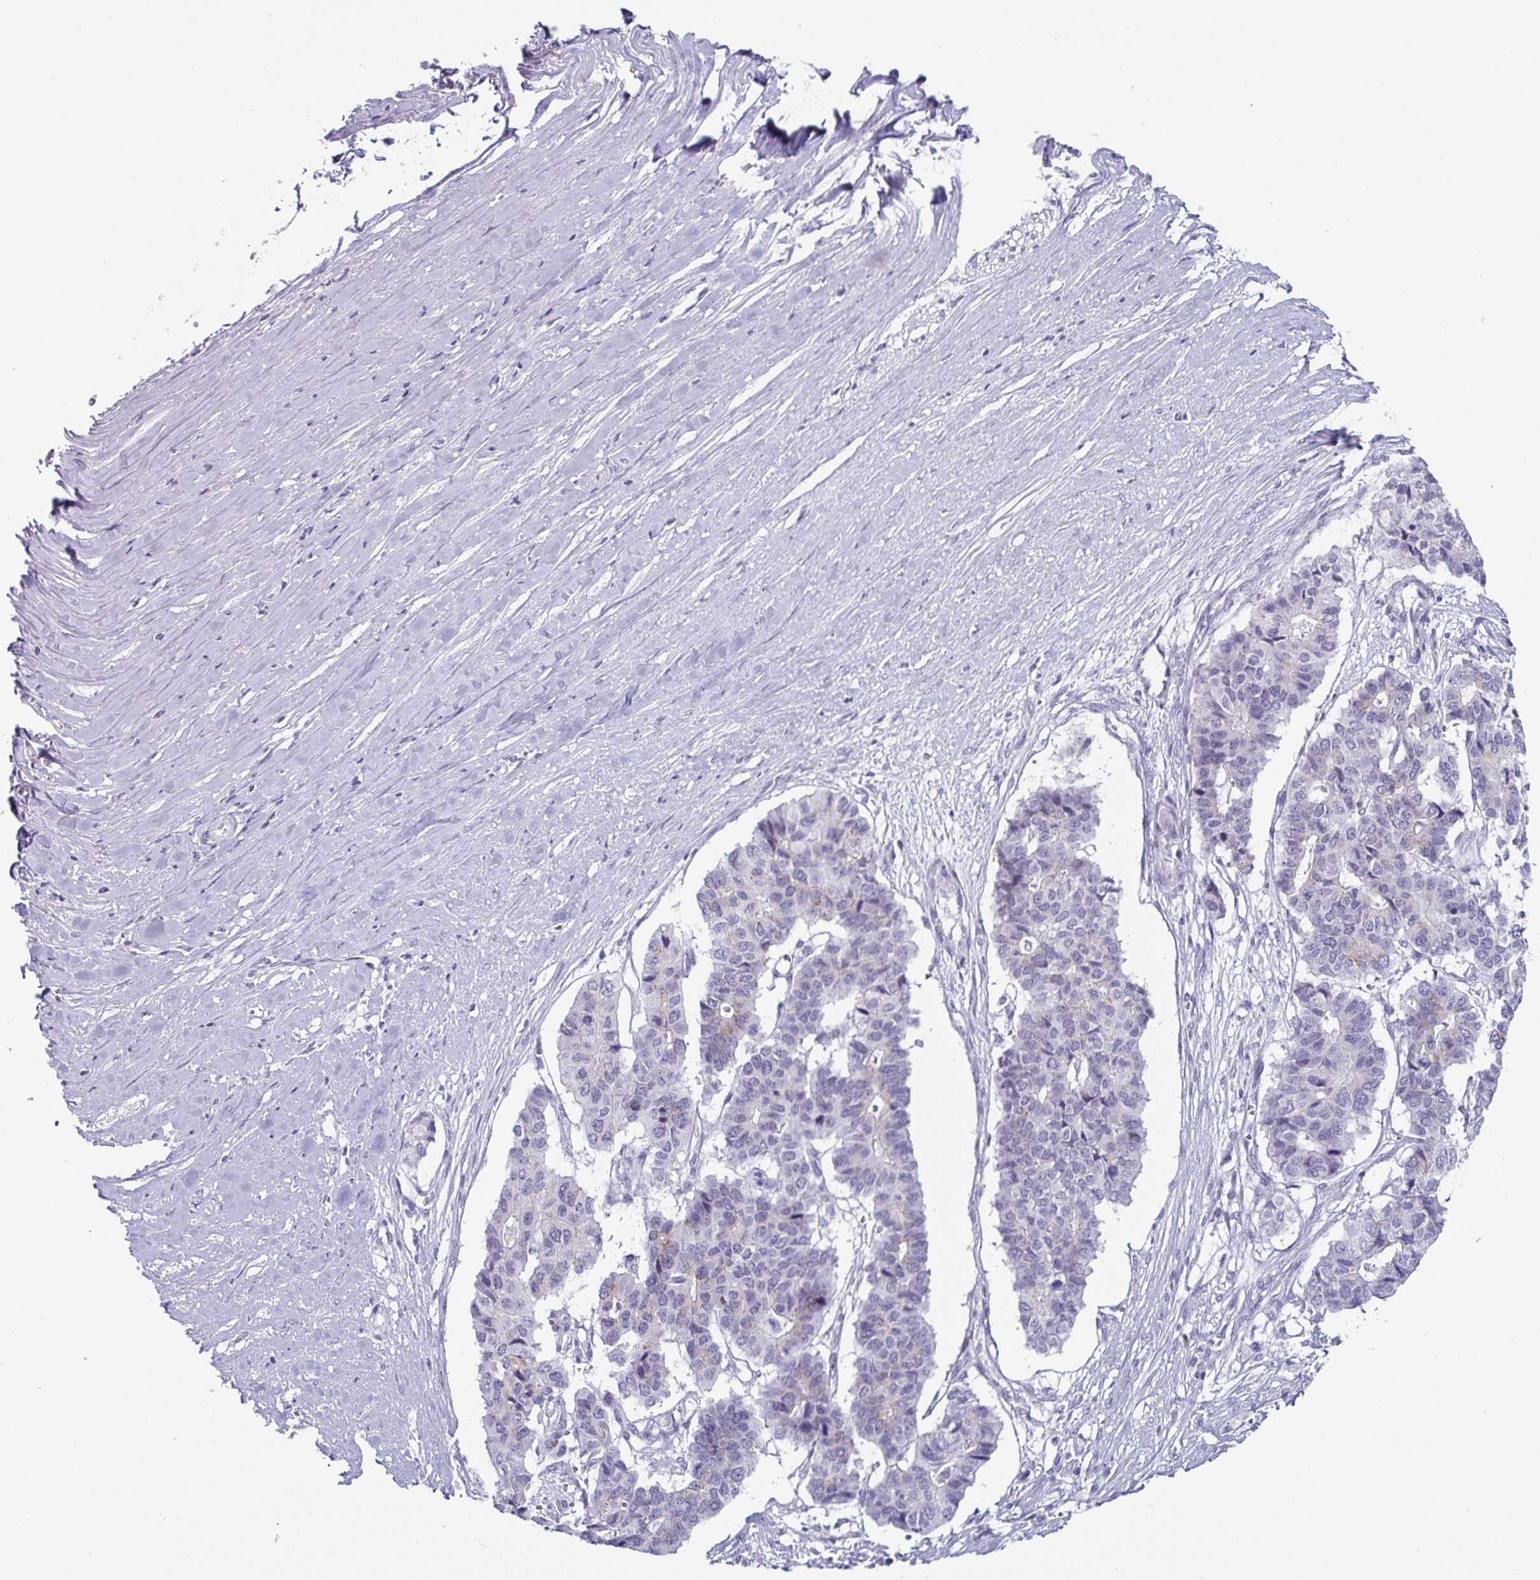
{"staining": {"intensity": "negative", "quantity": "none", "location": "none"}, "tissue": "pancreatic cancer", "cell_type": "Tumor cells", "image_type": "cancer", "snomed": [{"axis": "morphology", "description": "Adenocarcinoma, NOS"}, {"axis": "topography", "description": "Pancreas"}], "caption": "IHC photomicrograph of neoplastic tissue: pancreatic cancer stained with DAB reveals no significant protein staining in tumor cells.", "gene": "VSIG10L", "patient": {"sex": "male", "age": 50}}